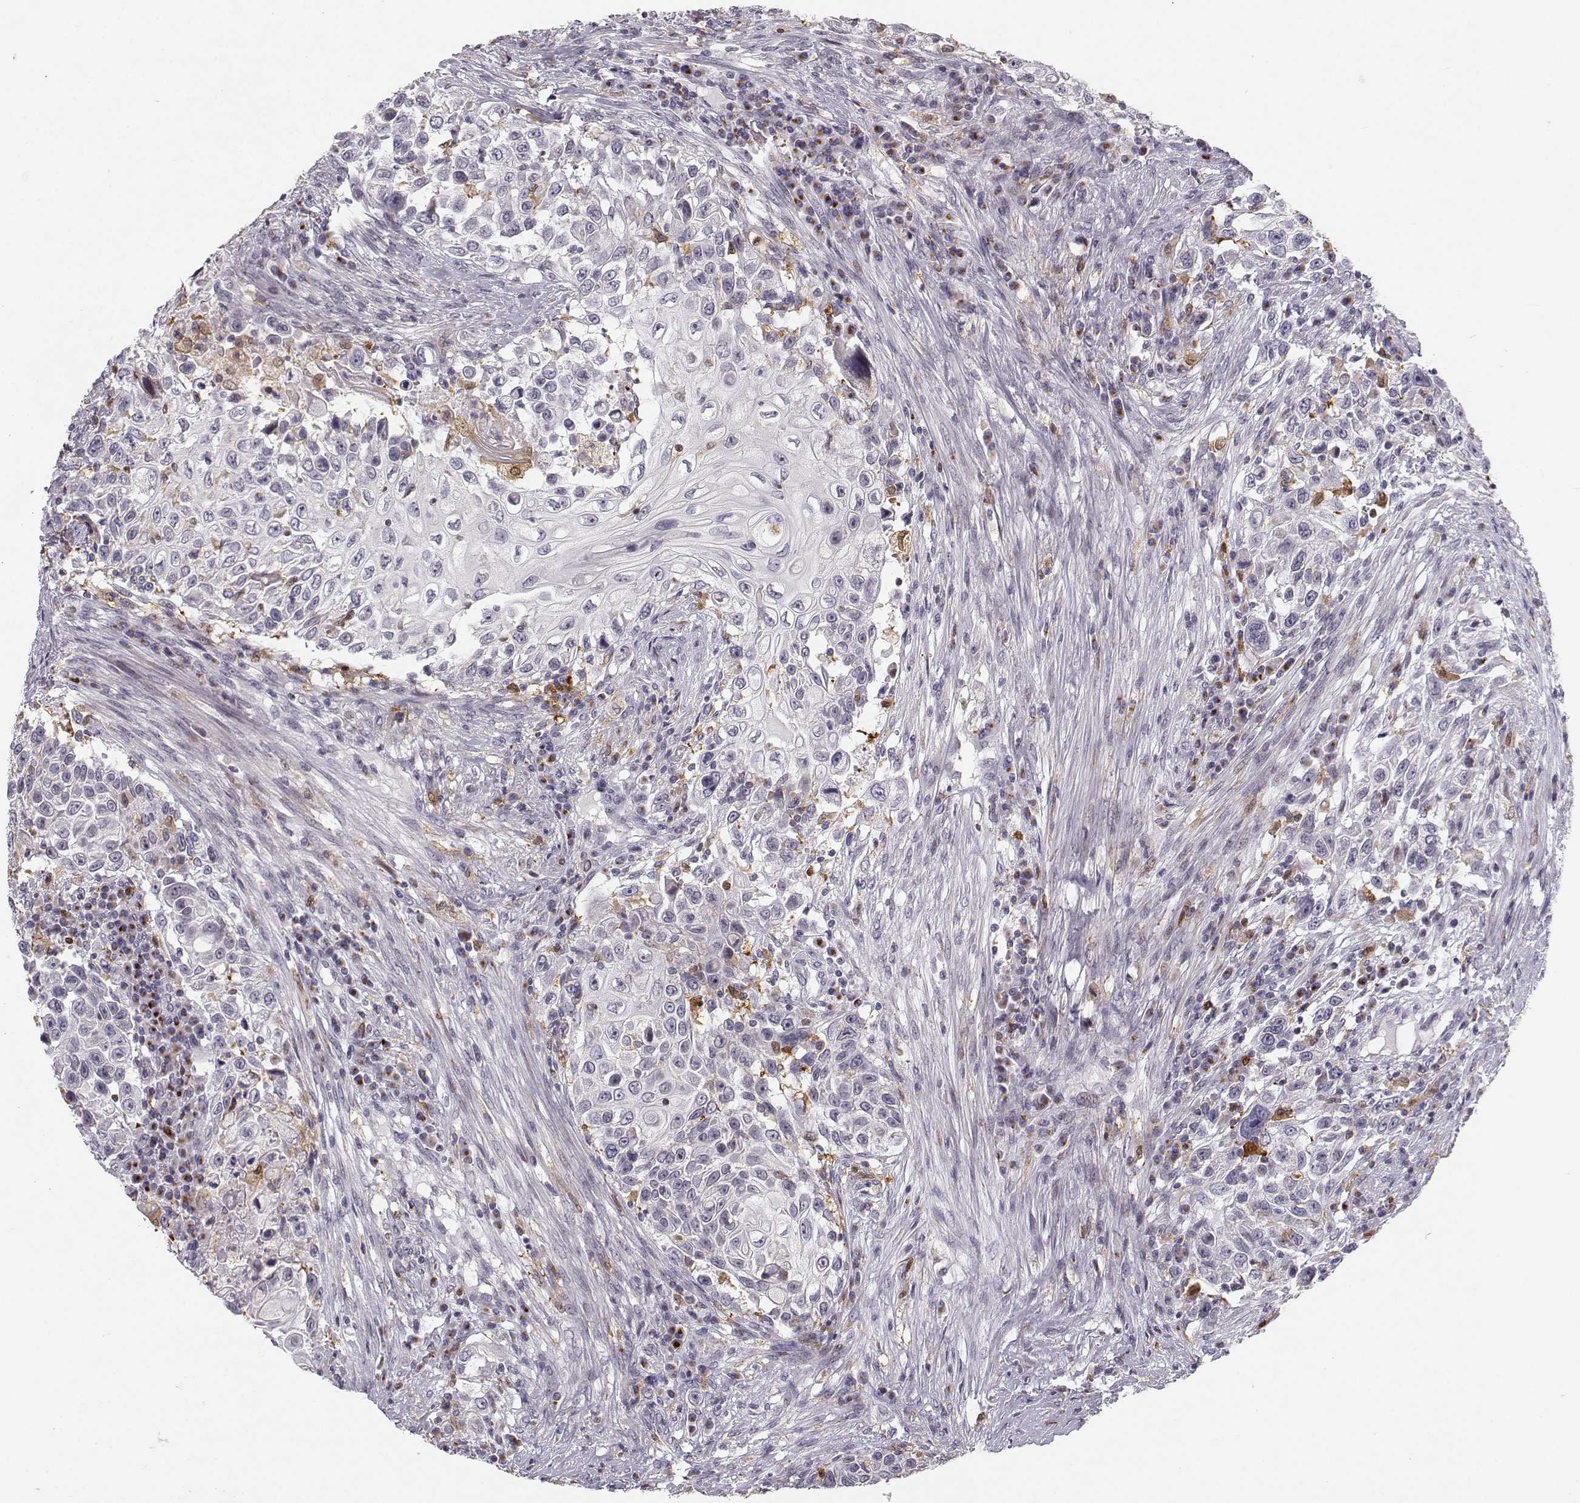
{"staining": {"intensity": "weak", "quantity": "<25%", "location": "cytoplasmic/membranous"}, "tissue": "urothelial cancer", "cell_type": "Tumor cells", "image_type": "cancer", "snomed": [{"axis": "morphology", "description": "Urothelial carcinoma, High grade"}, {"axis": "topography", "description": "Urinary bladder"}], "caption": "Photomicrograph shows no significant protein staining in tumor cells of urothelial carcinoma (high-grade).", "gene": "HTR7", "patient": {"sex": "female", "age": 56}}